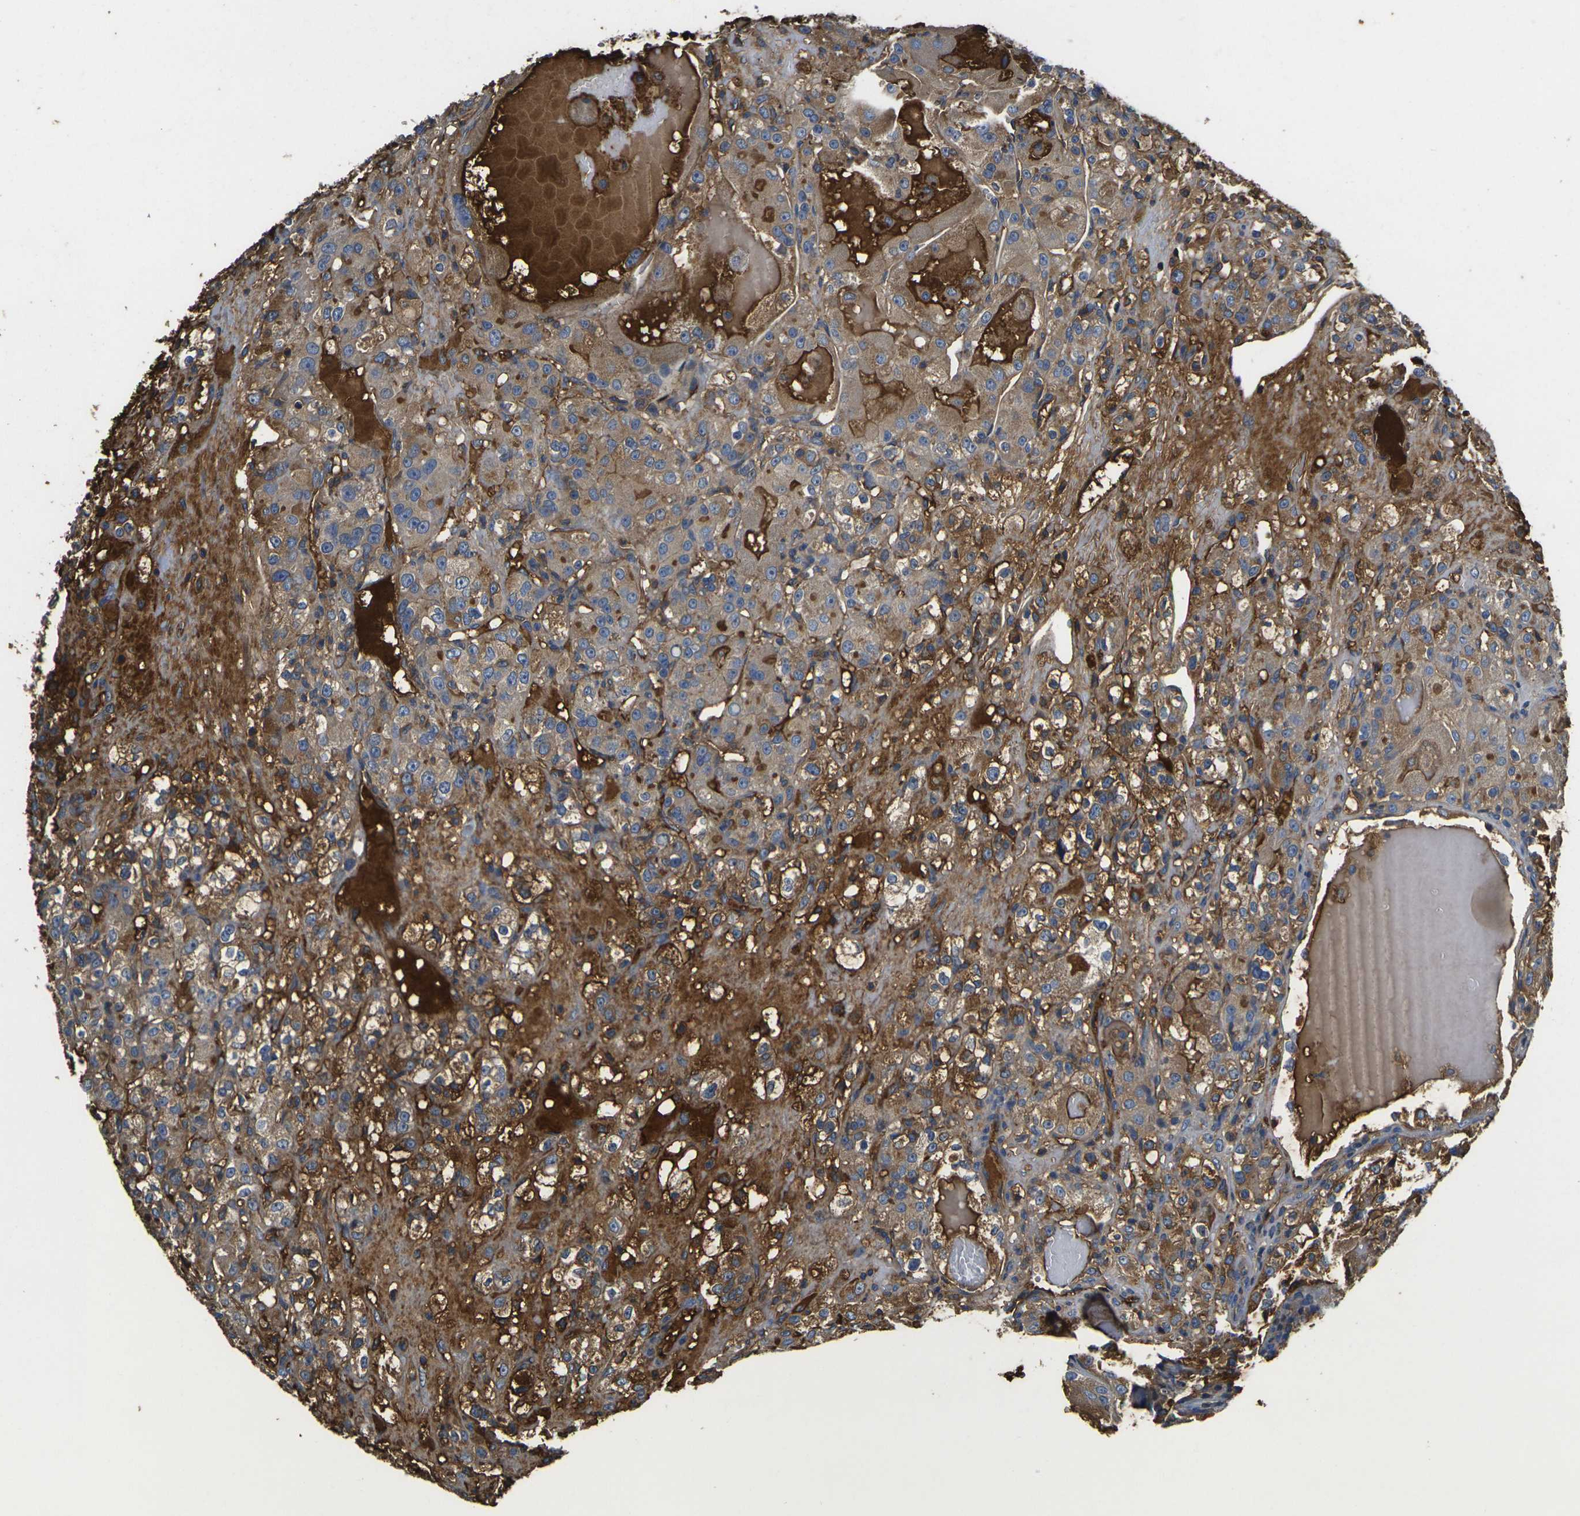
{"staining": {"intensity": "moderate", "quantity": ">75%", "location": "cytoplasmic/membranous"}, "tissue": "renal cancer", "cell_type": "Tumor cells", "image_type": "cancer", "snomed": [{"axis": "morphology", "description": "Normal tissue, NOS"}, {"axis": "morphology", "description": "Adenocarcinoma, NOS"}, {"axis": "topography", "description": "Kidney"}], "caption": "Moderate cytoplasmic/membranous expression is appreciated in approximately >75% of tumor cells in renal cancer (adenocarcinoma).", "gene": "HSPG2", "patient": {"sex": "male", "age": 61}}